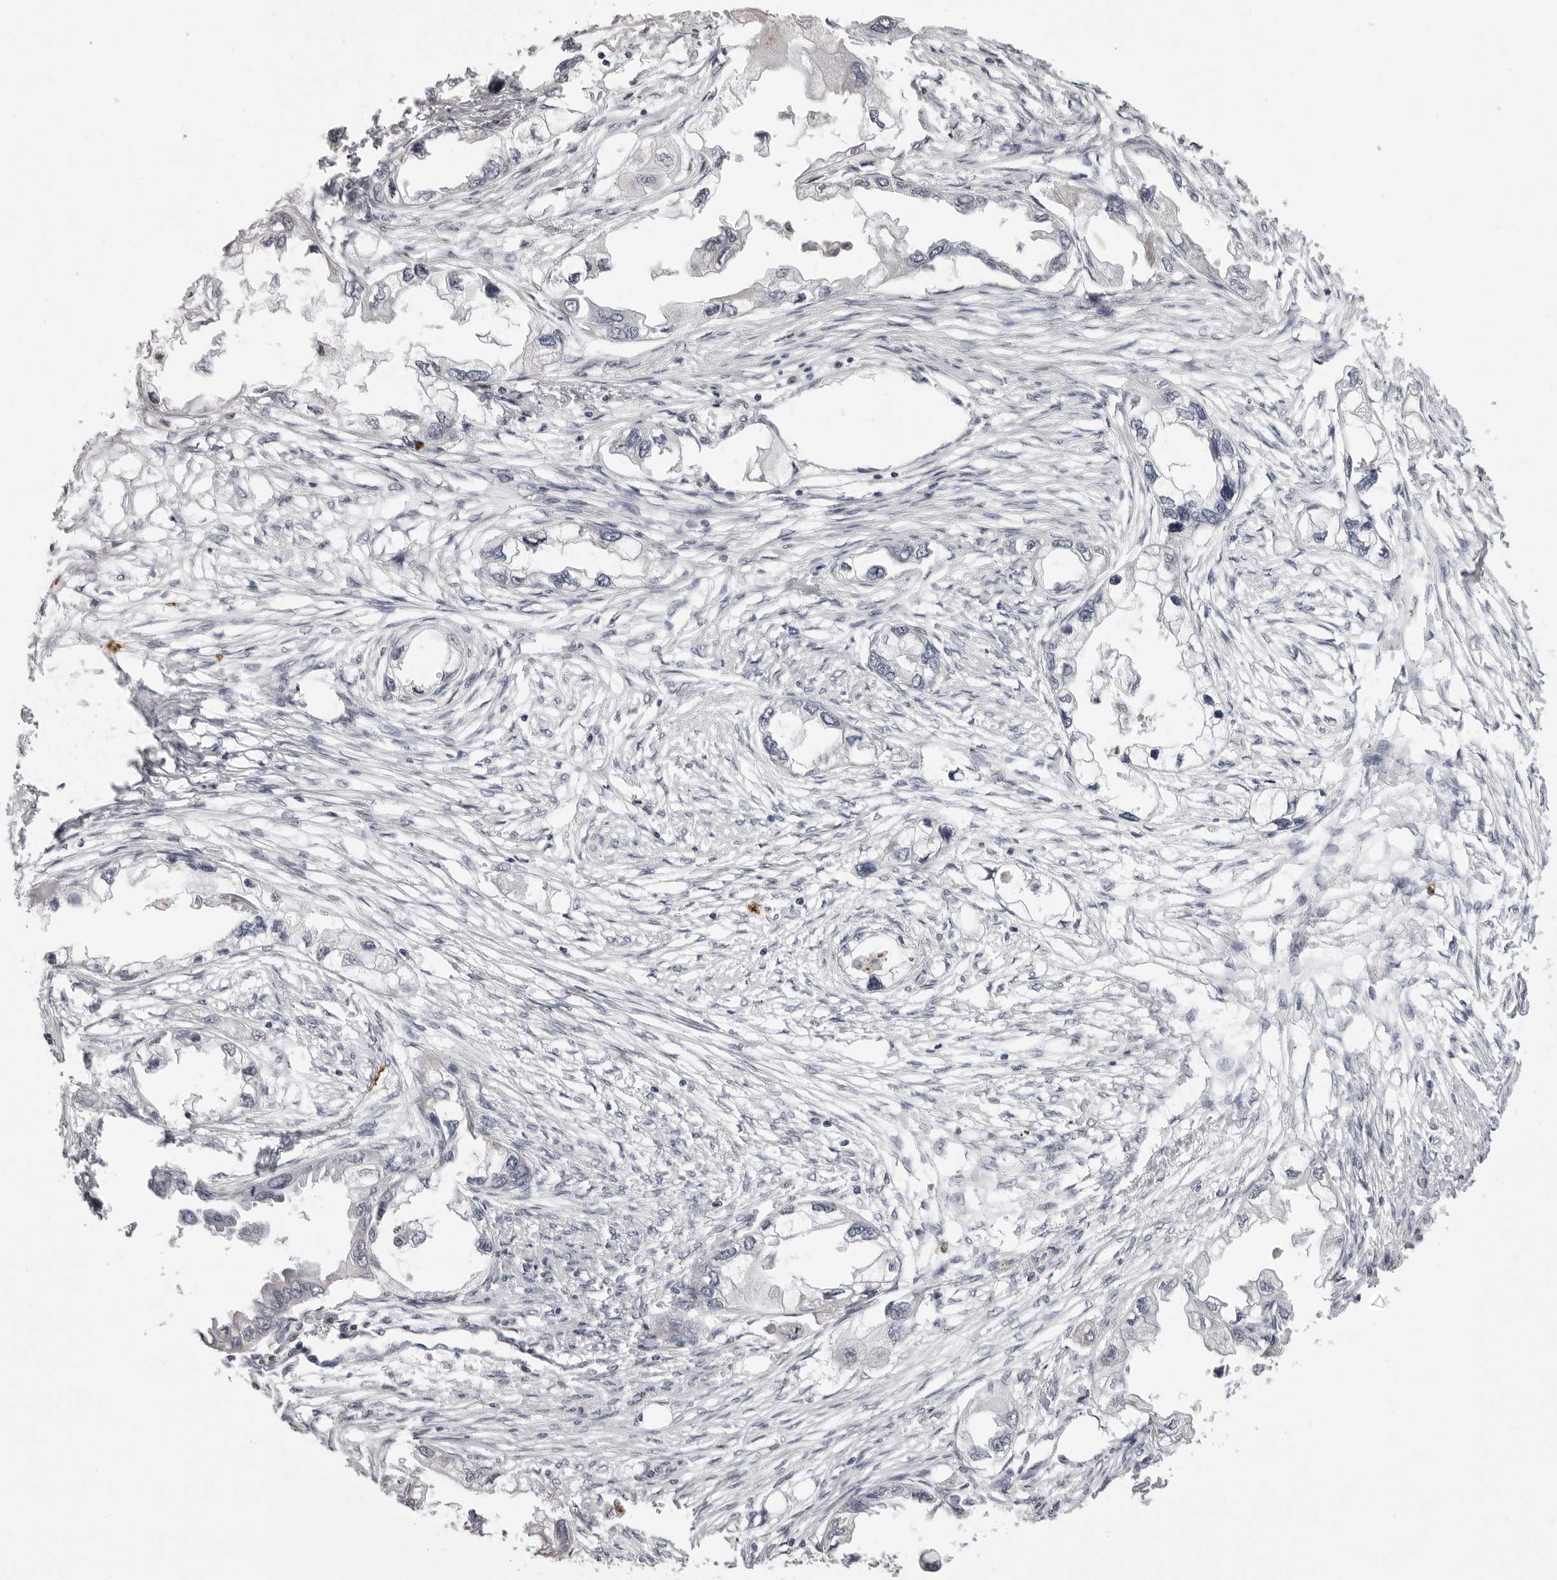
{"staining": {"intensity": "negative", "quantity": "none", "location": "none"}, "tissue": "endometrial cancer", "cell_type": "Tumor cells", "image_type": "cancer", "snomed": [{"axis": "morphology", "description": "Adenocarcinoma, NOS"}, {"axis": "morphology", "description": "Adenocarcinoma, metastatic, NOS"}, {"axis": "topography", "description": "Adipose tissue"}, {"axis": "topography", "description": "Endometrium"}], "caption": "Human endometrial cancer stained for a protein using immunohistochemistry (IHC) demonstrates no expression in tumor cells.", "gene": "IL31", "patient": {"sex": "female", "age": 67}}